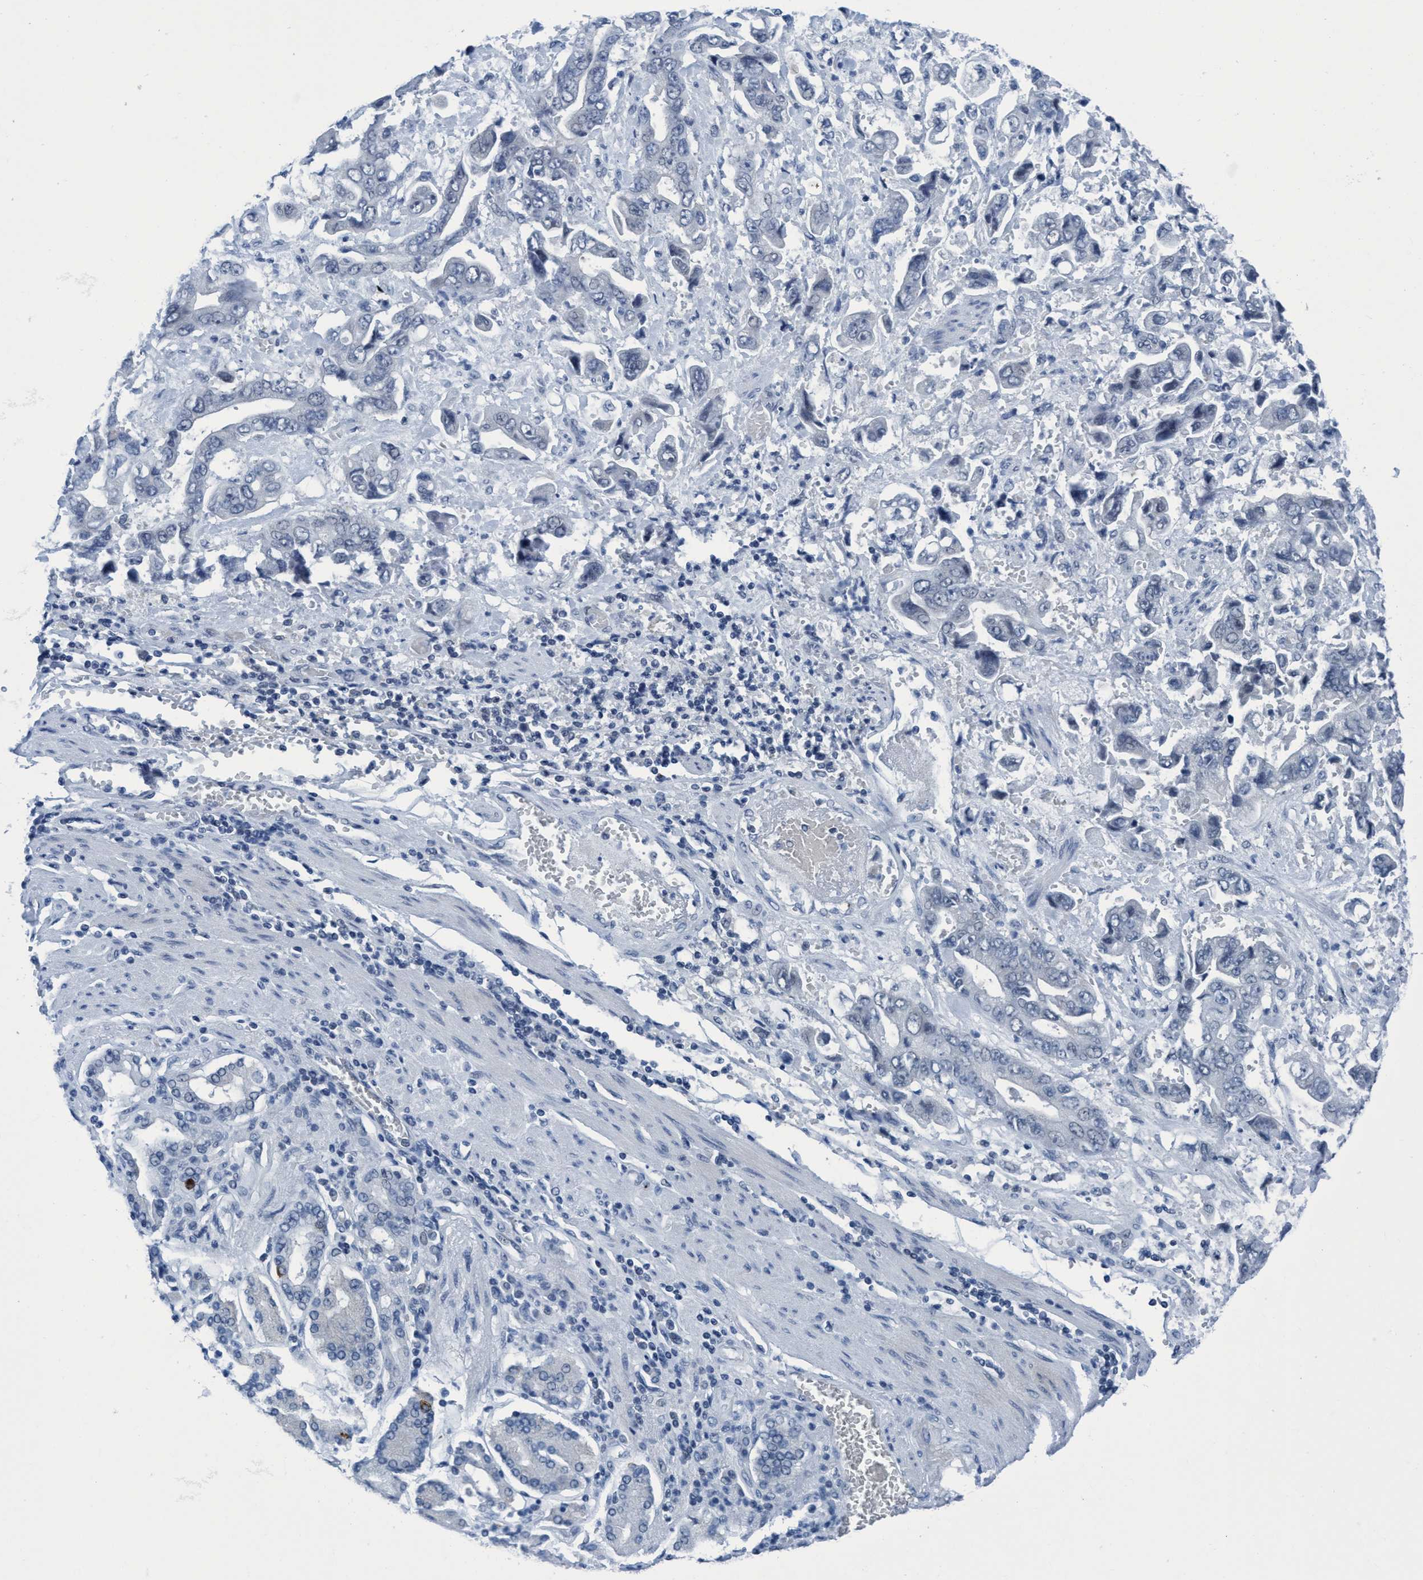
{"staining": {"intensity": "negative", "quantity": "none", "location": "none"}, "tissue": "stomach cancer", "cell_type": "Tumor cells", "image_type": "cancer", "snomed": [{"axis": "morphology", "description": "Normal tissue, NOS"}, {"axis": "morphology", "description": "Adenocarcinoma, NOS"}, {"axis": "topography", "description": "Stomach"}], "caption": "Tumor cells show no significant positivity in stomach cancer.", "gene": "DNAI1", "patient": {"sex": "male", "age": 62}}